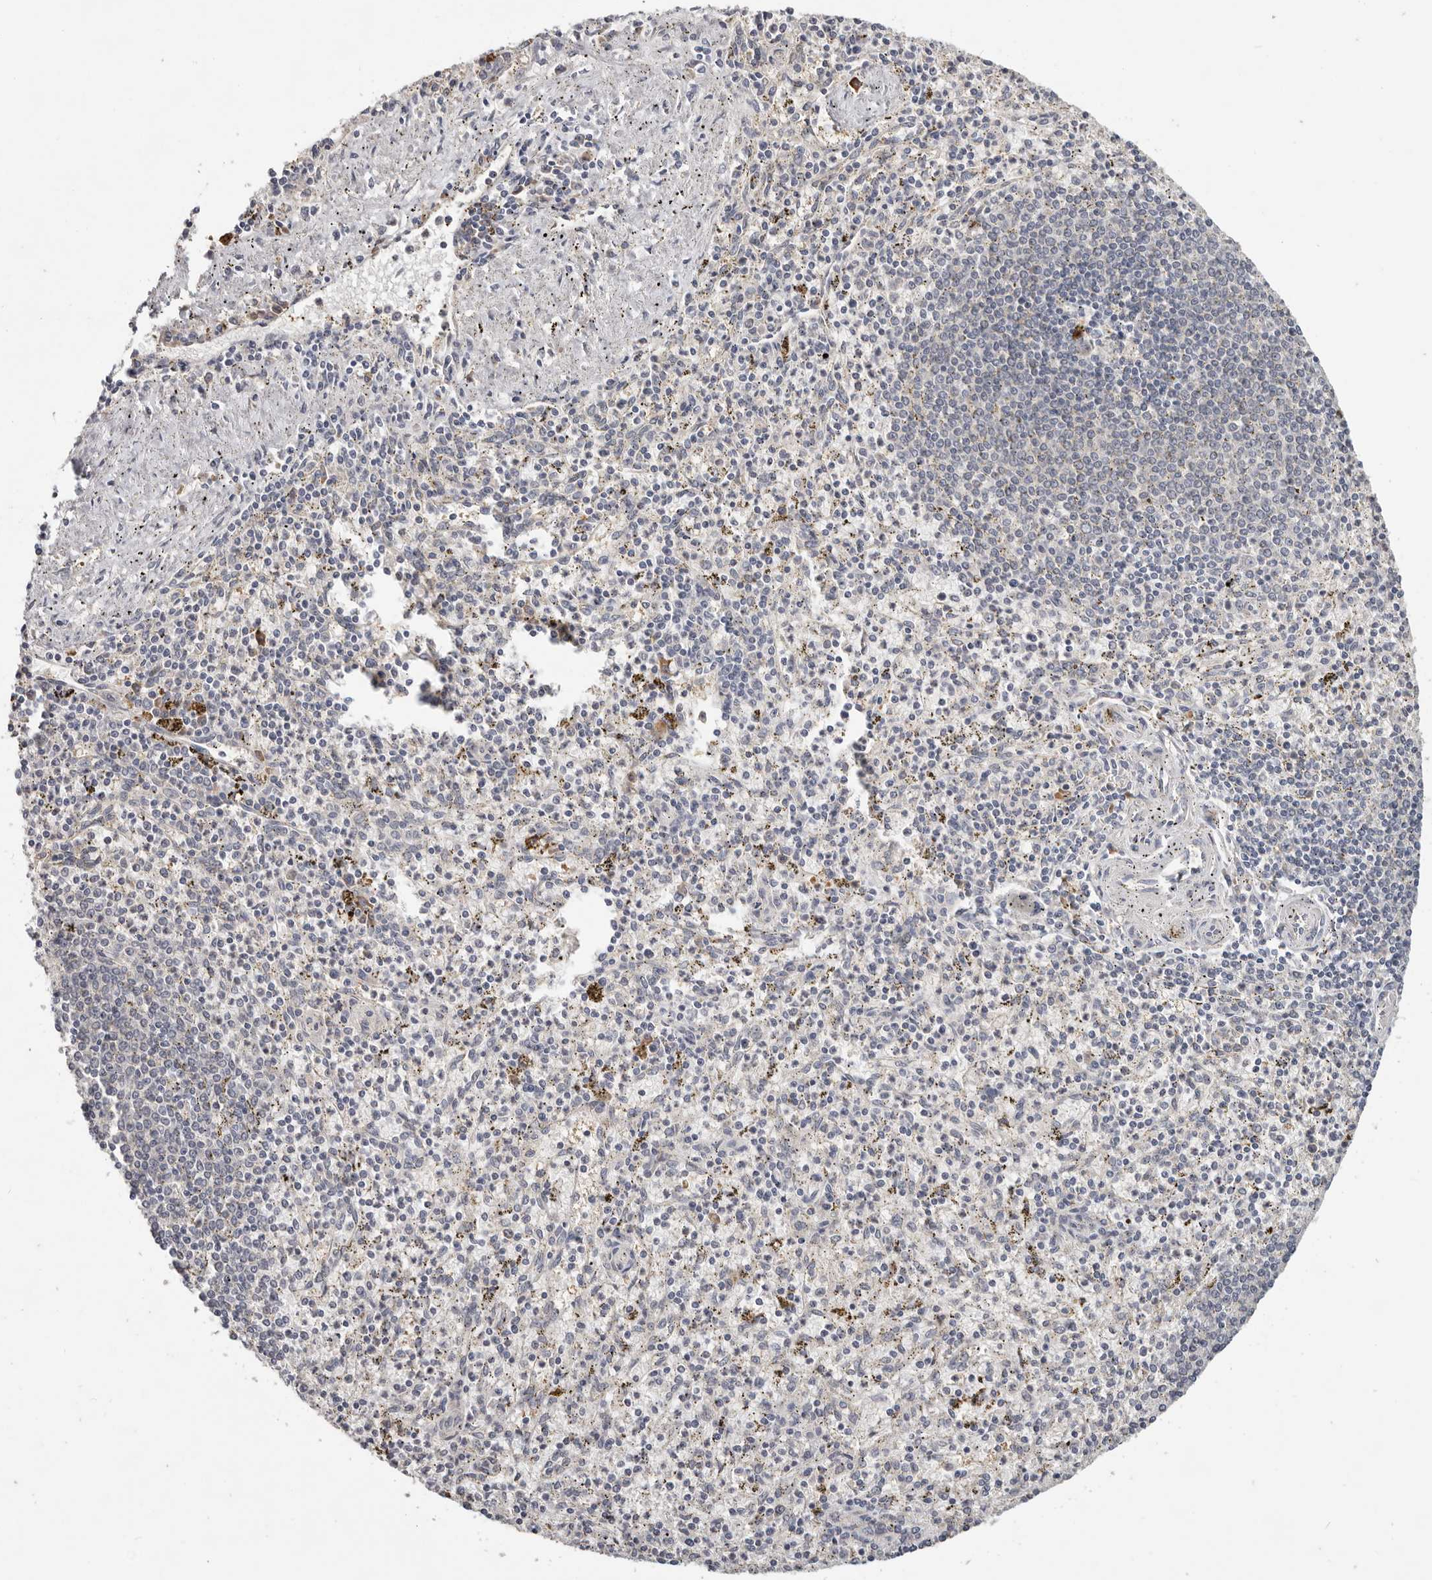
{"staining": {"intensity": "strong", "quantity": "<25%", "location": "cytoplasmic/membranous"}, "tissue": "spleen", "cell_type": "Cells in red pulp", "image_type": "normal", "snomed": [{"axis": "morphology", "description": "Normal tissue, NOS"}, {"axis": "topography", "description": "Spleen"}], "caption": "Immunohistochemical staining of benign spleen reveals medium levels of strong cytoplasmic/membranous staining in about <25% of cells in red pulp. Nuclei are stained in blue.", "gene": "WDR77", "patient": {"sex": "male", "age": 72}}